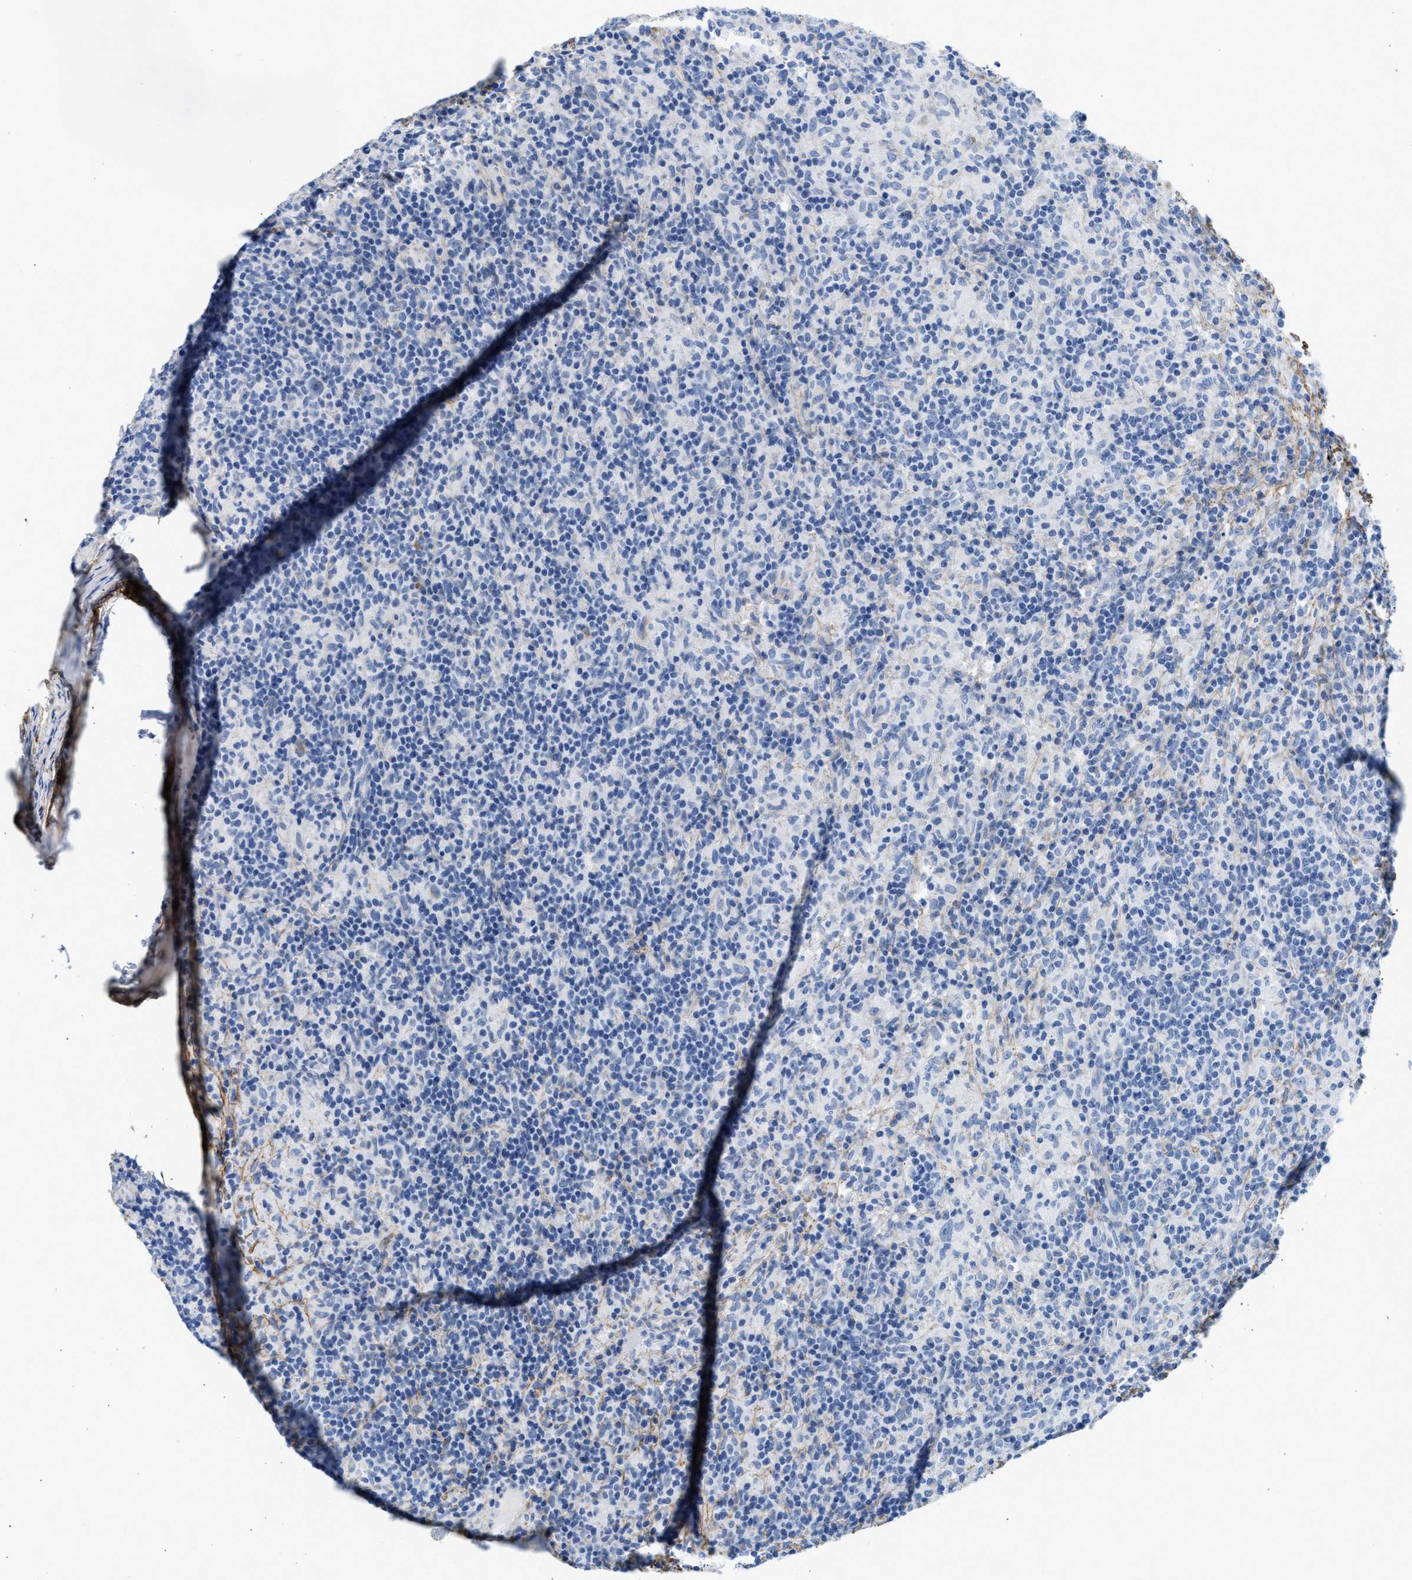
{"staining": {"intensity": "negative", "quantity": "none", "location": "none"}, "tissue": "lymphoma", "cell_type": "Tumor cells", "image_type": "cancer", "snomed": [{"axis": "morphology", "description": "Hodgkin's disease, NOS"}, {"axis": "topography", "description": "Lymph node"}], "caption": "A high-resolution image shows IHC staining of lymphoma, which displays no significant staining in tumor cells.", "gene": "TNR", "patient": {"sex": "male", "age": 70}}